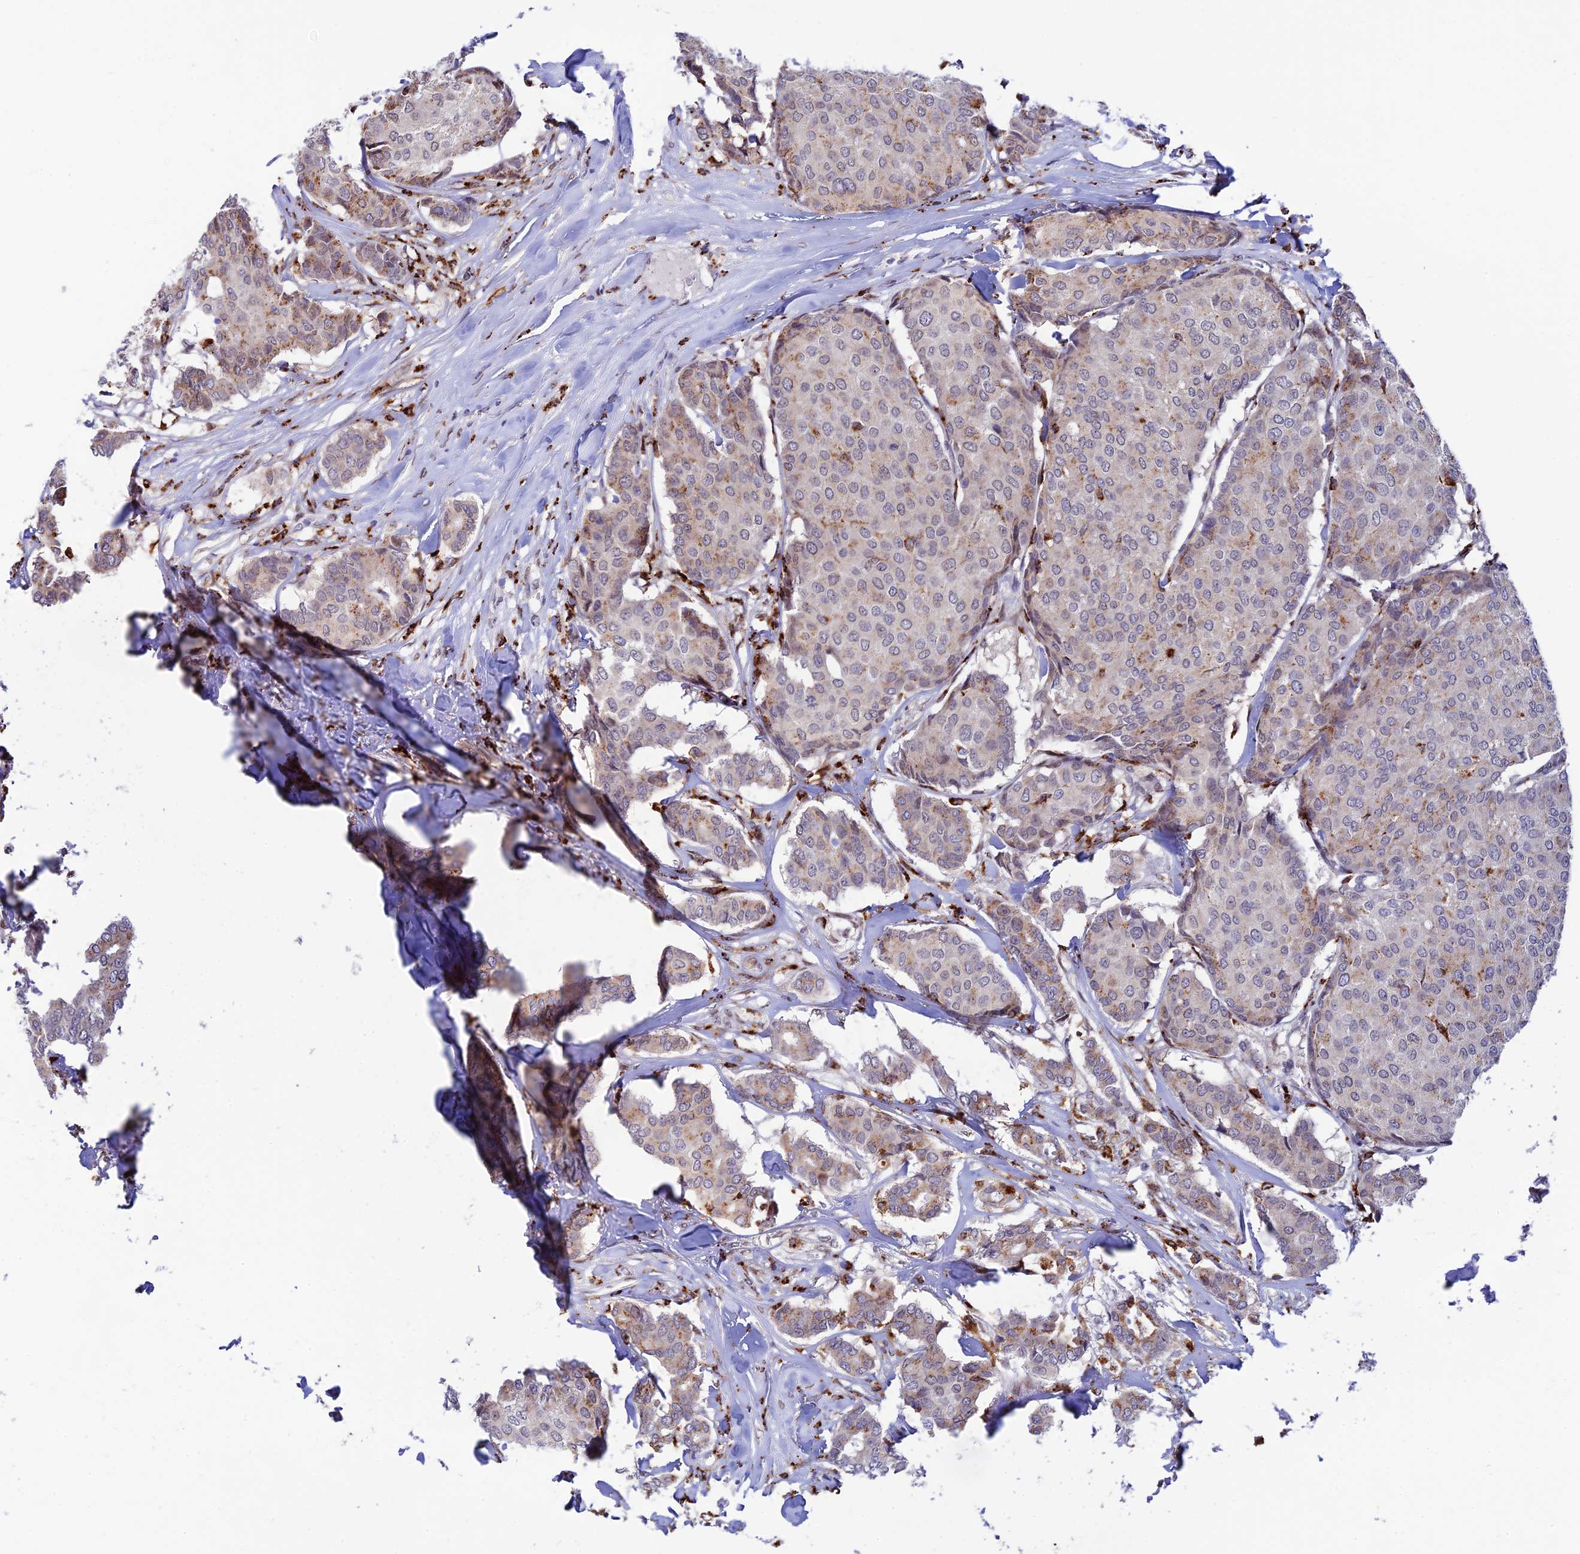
{"staining": {"intensity": "weak", "quantity": "25%-75%", "location": "cytoplasmic/membranous"}, "tissue": "breast cancer", "cell_type": "Tumor cells", "image_type": "cancer", "snomed": [{"axis": "morphology", "description": "Duct carcinoma"}, {"axis": "topography", "description": "Breast"}], "caption": "Intraductal carcinoma (breast) tissue exhibits weak cytoplasmic/membranous staining in about 25%-75% of tumor cells, visualized by immunohistochemistry.", "gene": "HIC1", "patient": {"sex": "female", "age": 75}}